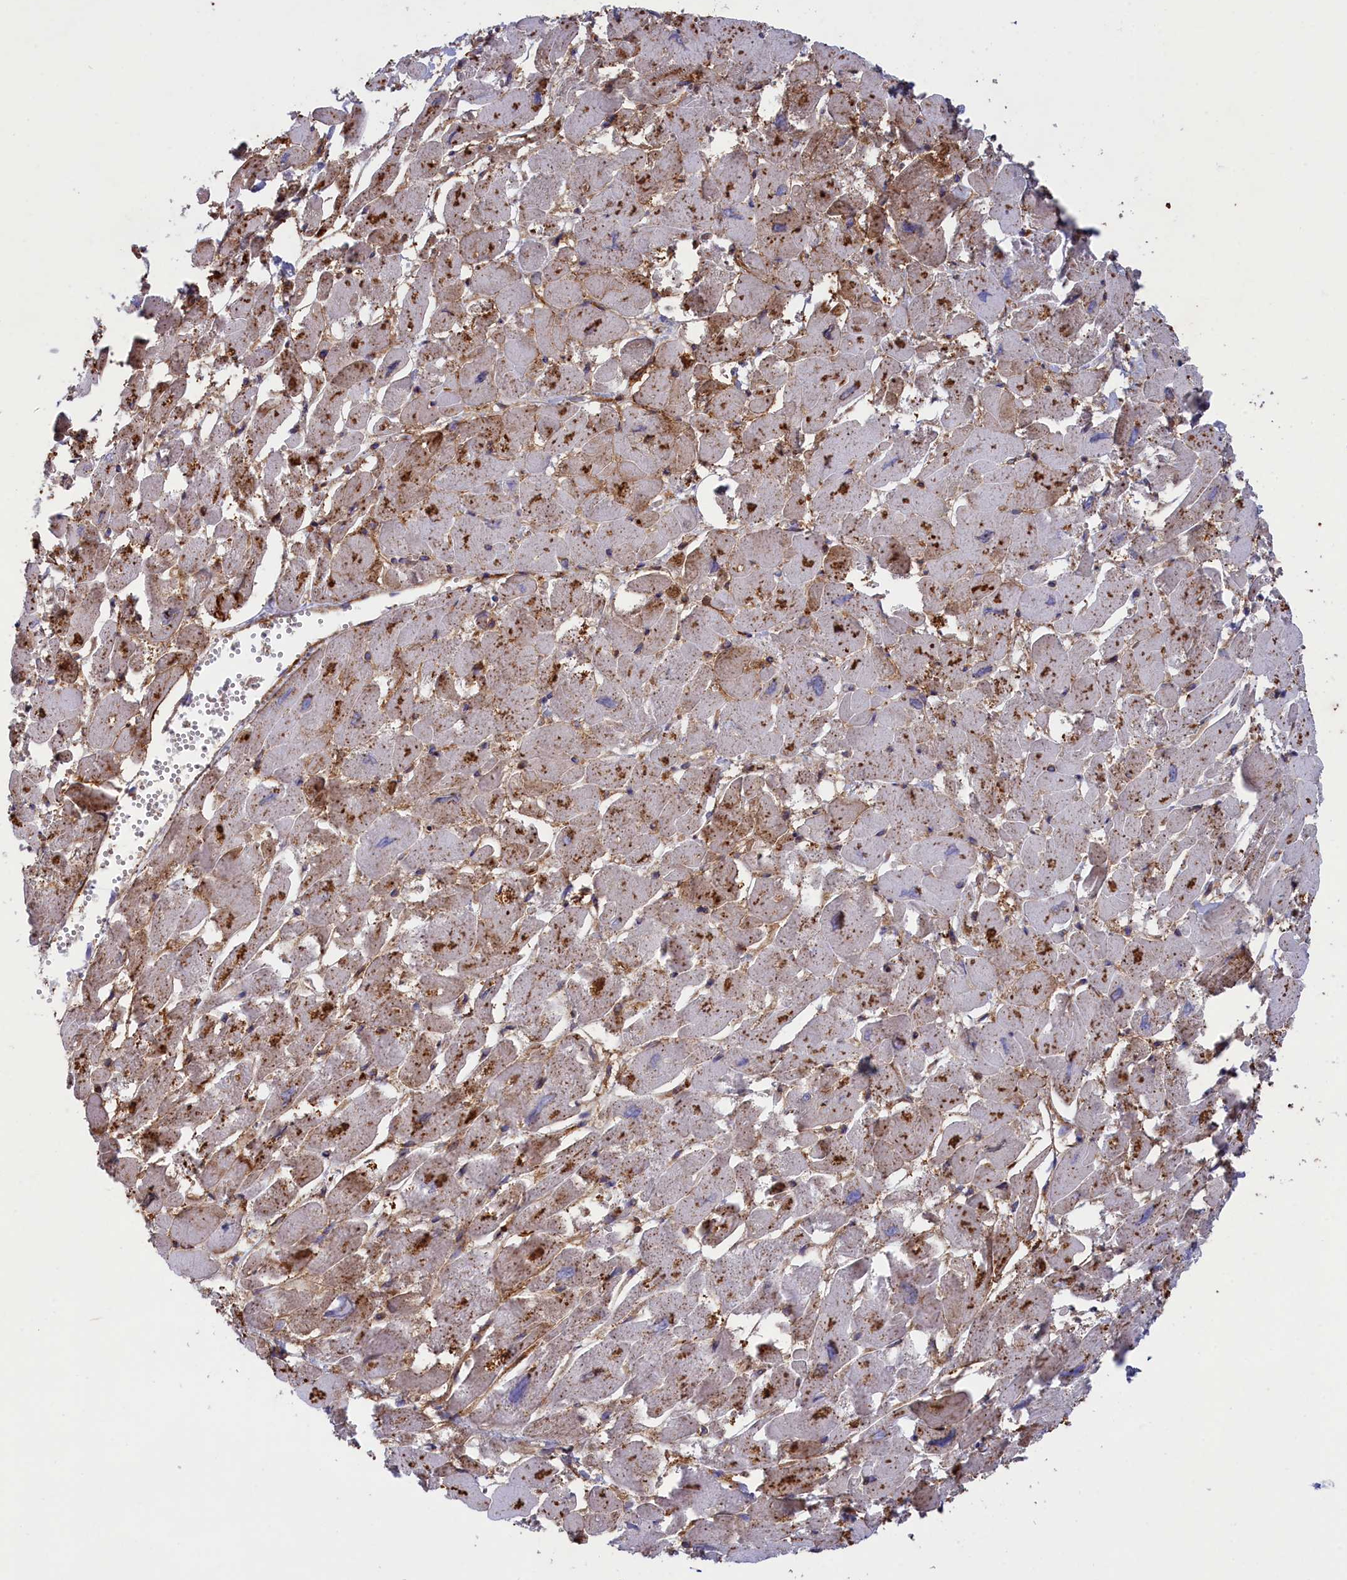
{"staining": {"intensity": "moderate", "quantity": "<25%", "location": "cytoplasmic/membranous"}, "tissue": "heart muscle", "cell_type": "Cardiomyocytes", "image_type": "normal", "snomed": [{"axis": "morphology", "description": "Normal tissue, NOS"}, {"axis": "topography", "description": "Heart"}], "caption": "Immunohistochemistry (IHC) photomicrograph of unremarkable human heart muscle stained for a protein (brown), which shows low levels of moderate cytoplasmic/membranous expression in about <25% of cardiomyocytes.", "gene": "SCAMP4", "patient": {"sex": "male", "age": 54}}